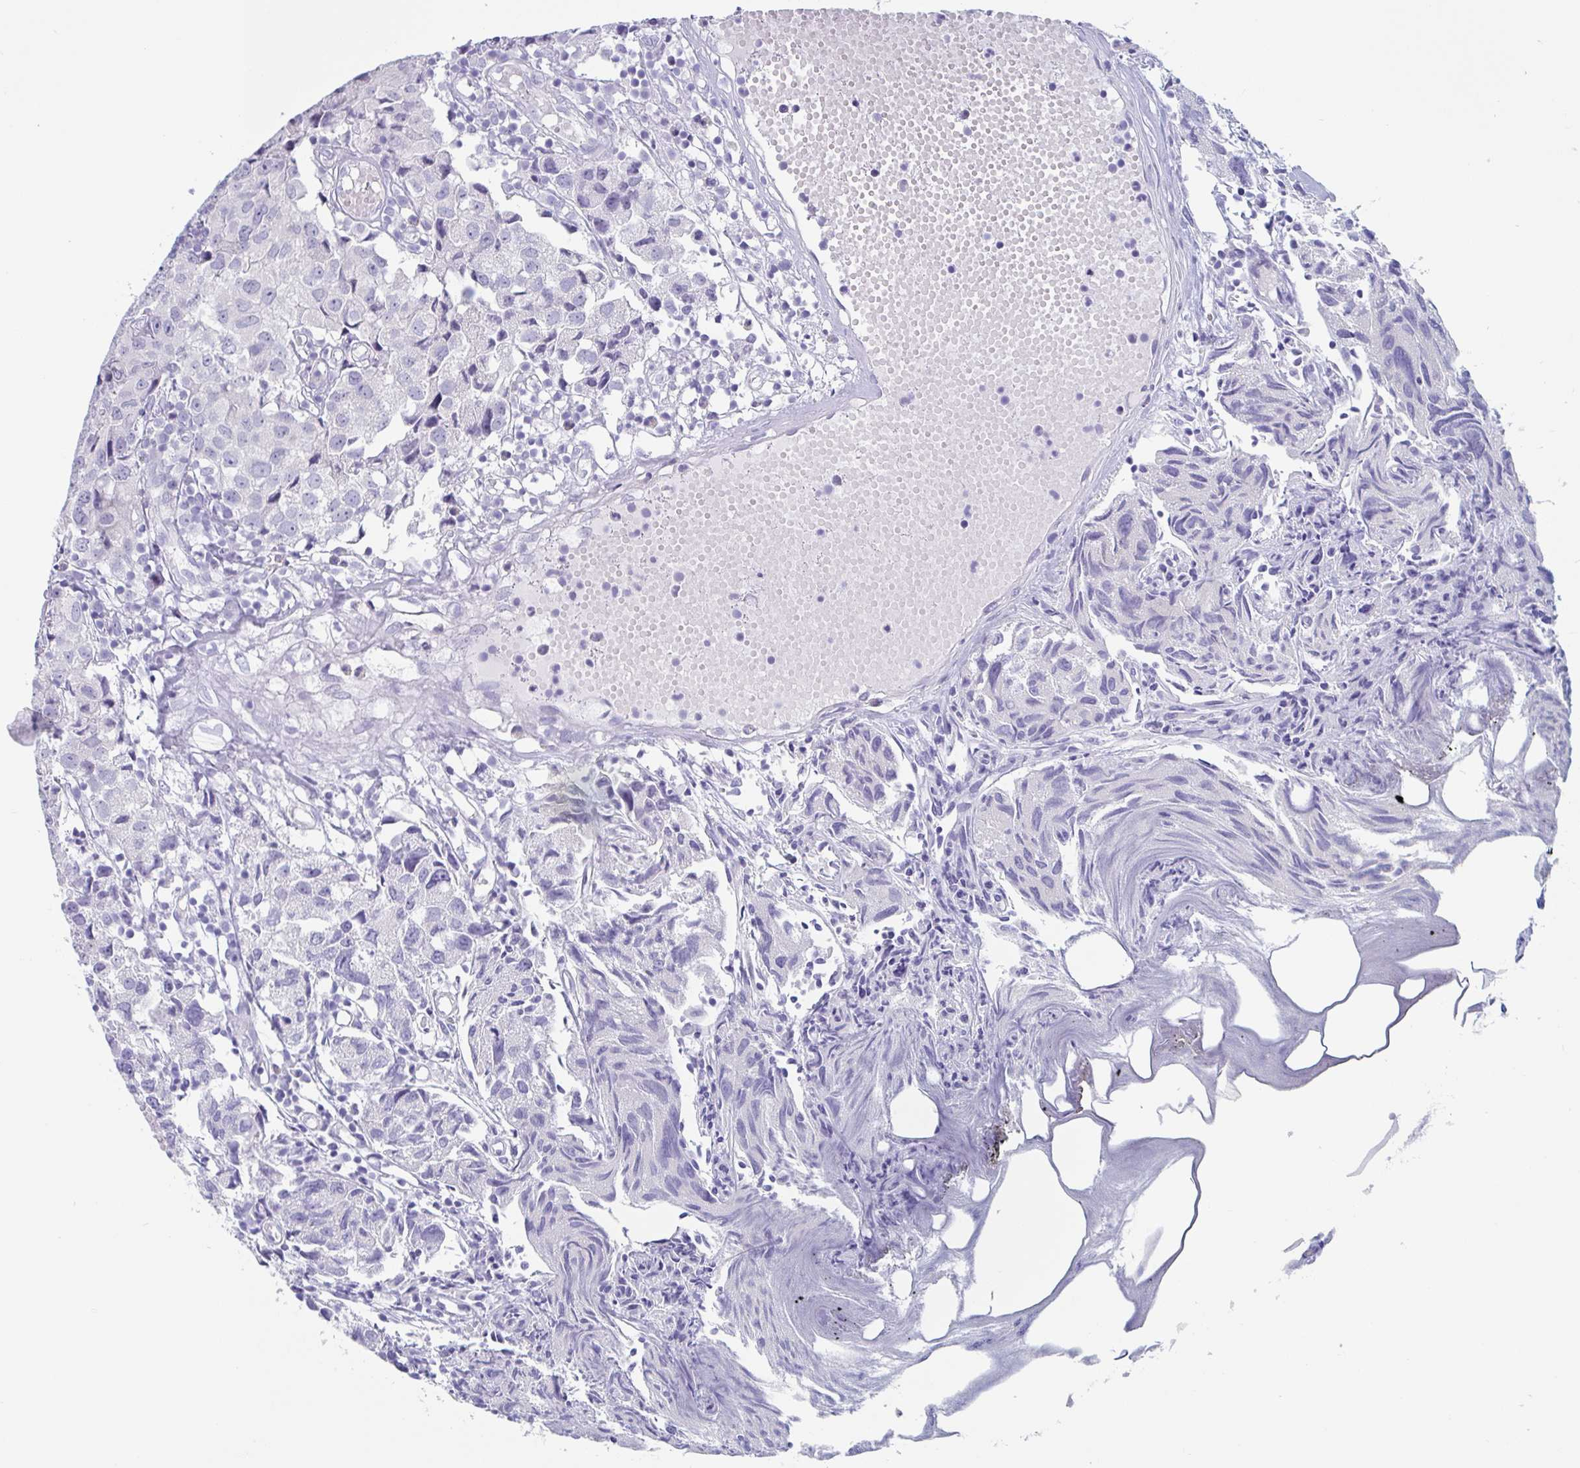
{"staining": {"intensity": "negative", "quantity": "none", "location": "none"}, "tissue": "urothelial cancer", "cell_type": "Tumor cells", "image_type": "cancer", "snomed": [{"axis": "morphology", "description": "Urothelial carcinoma, High grade"}, {"axis": "topography", "description": "Urinary bladder"}], "caption": "Urothelial cancer stained for a protein using IHC displays no positivity tumor cells.", "gene": "ZPBP", "patient": {"sex": "female", "age": 75}}